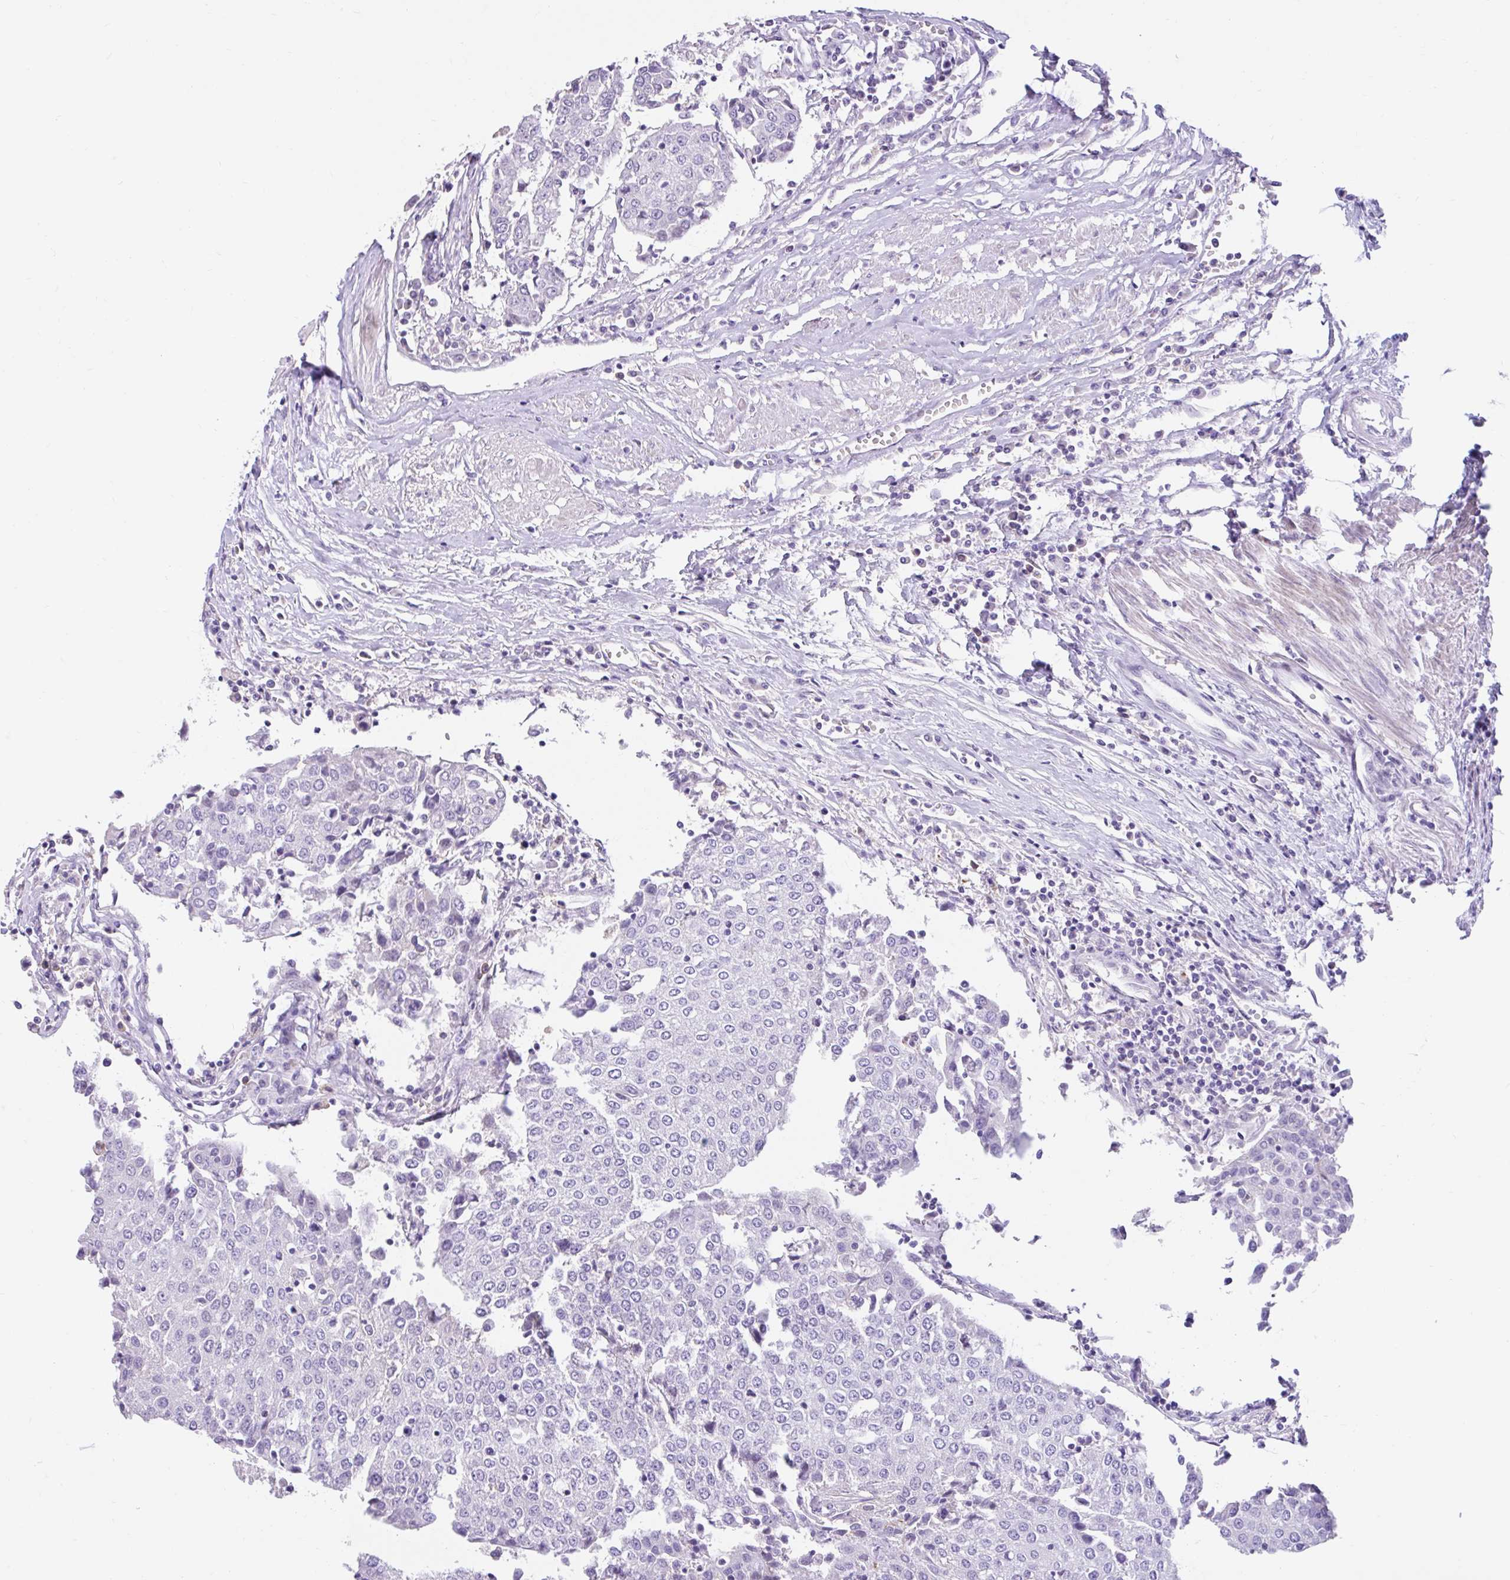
{"staining": {"intensity": "negative", "quantity": "none", "location": "none"}, "tissue": "urothelial cancer", "cell_type": "Tumor cells", "image_type": "cancer", "snomed": [{"axis": "morphology", "description": "Urothelial carcinoma, High grade"}, {"axis": "topography", "description": "Urinary bladder"}], "caption": "Immunohistochemical staining of human high-grade urothelial carcinoma shows no significant positivity in tumor cells. (DAB IHC visualized using brightfield microscopy, high magnification).", "gene": "NHLH2", "patient": {"sex": "female", "age": 85}}